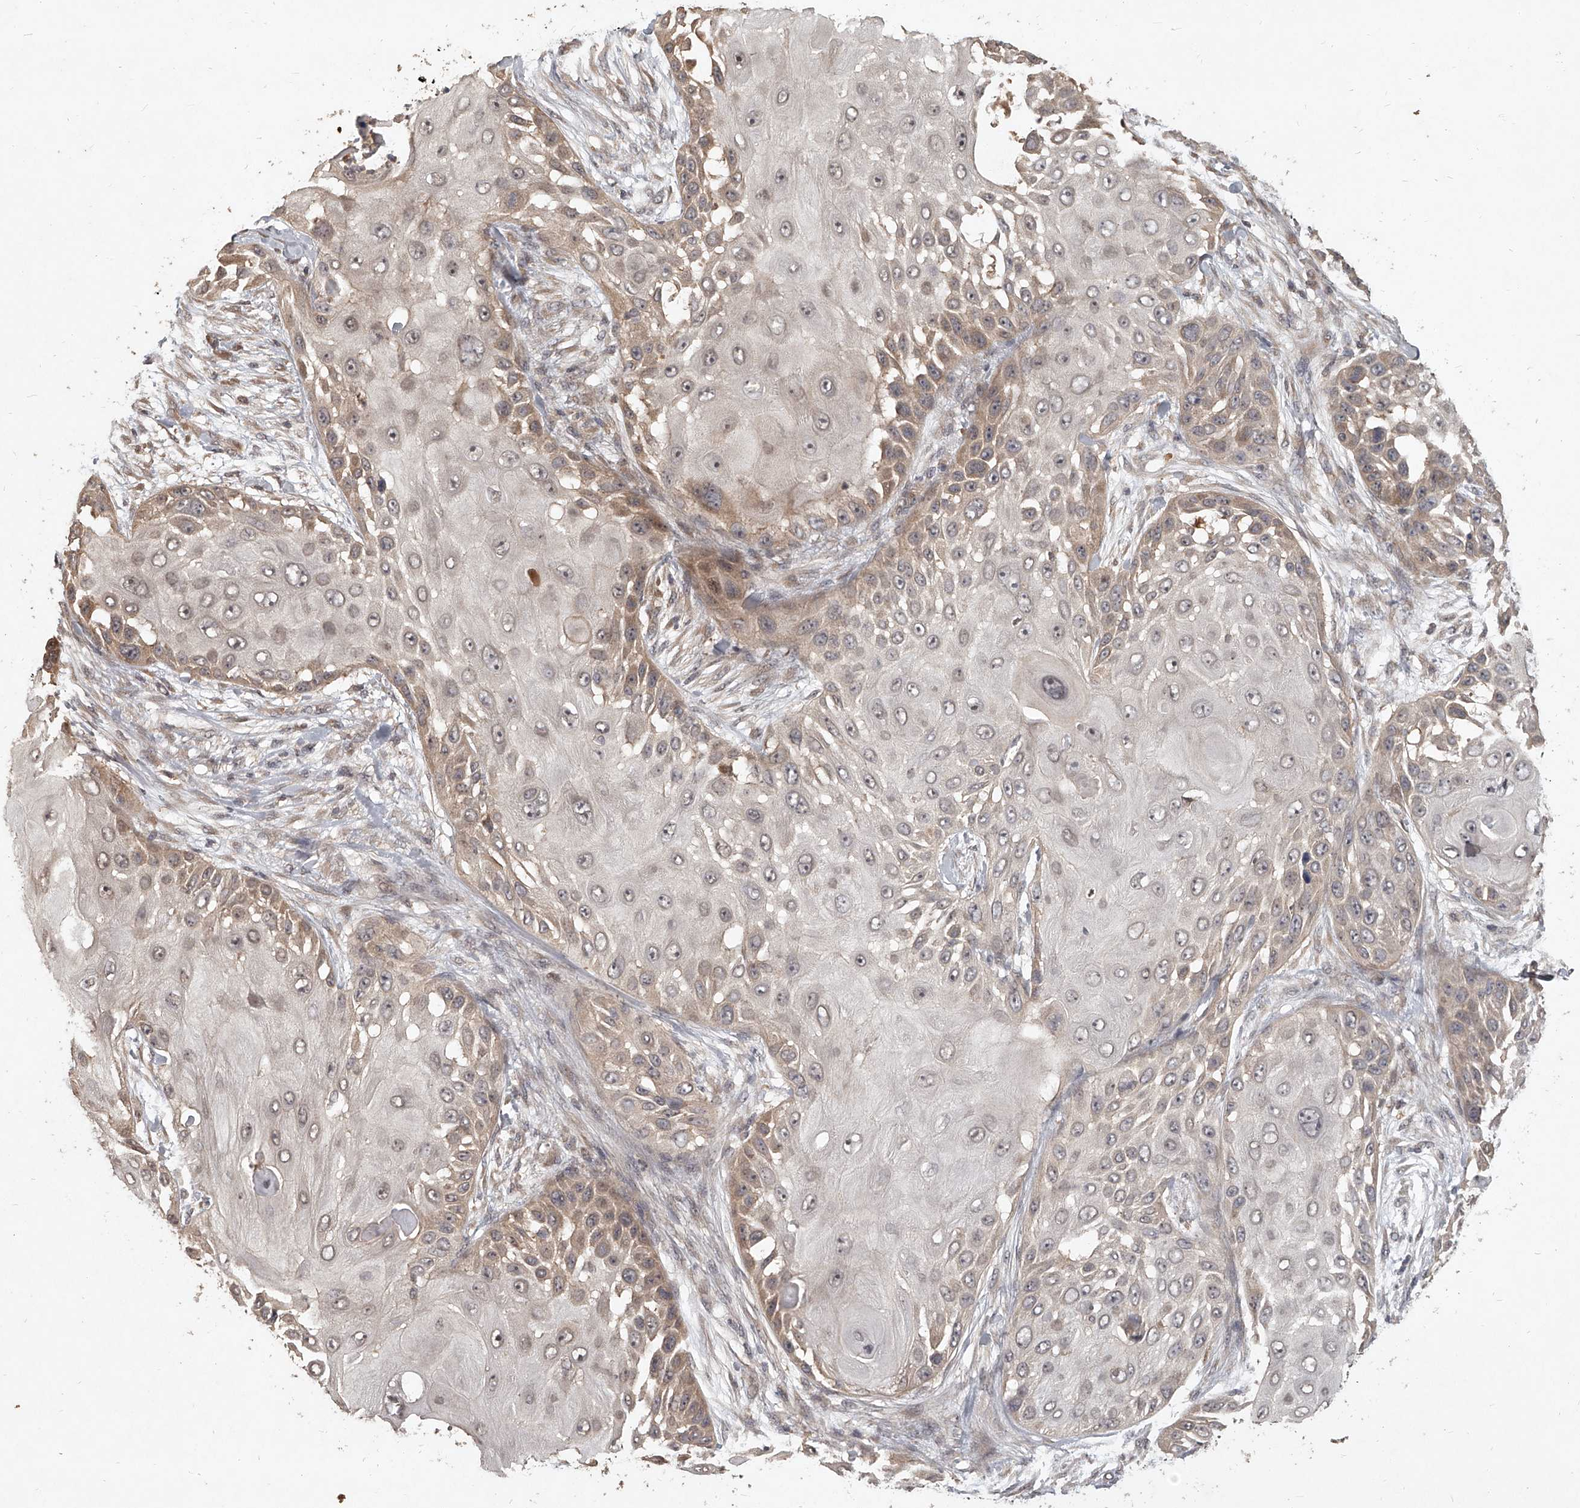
{"staining": {"intensity": "weak", "quantity": "<25%", "location": "cytoplasmic/membranous"}, "tissue": "skin cancer", "cell_type": "Tumor cells", "image_type": "cancer", "snomed": [{"axis": "morphology", "description": "Squamous cell carcinoma, NOS"}, {"axis": "topography", "description": "Skin"}], "caption": "DAB (3,3'-diaminobenzidine) immunohistochemical staining of human skin squamous cell carcinoma exhibits no significant positivity in tumor cells. (DAB (3,3'-diaminobenzidine) IHC with hematoxylin counter stain).", "gene": "SLC37A1", "patient": {"sex": "female", "age": 44}}